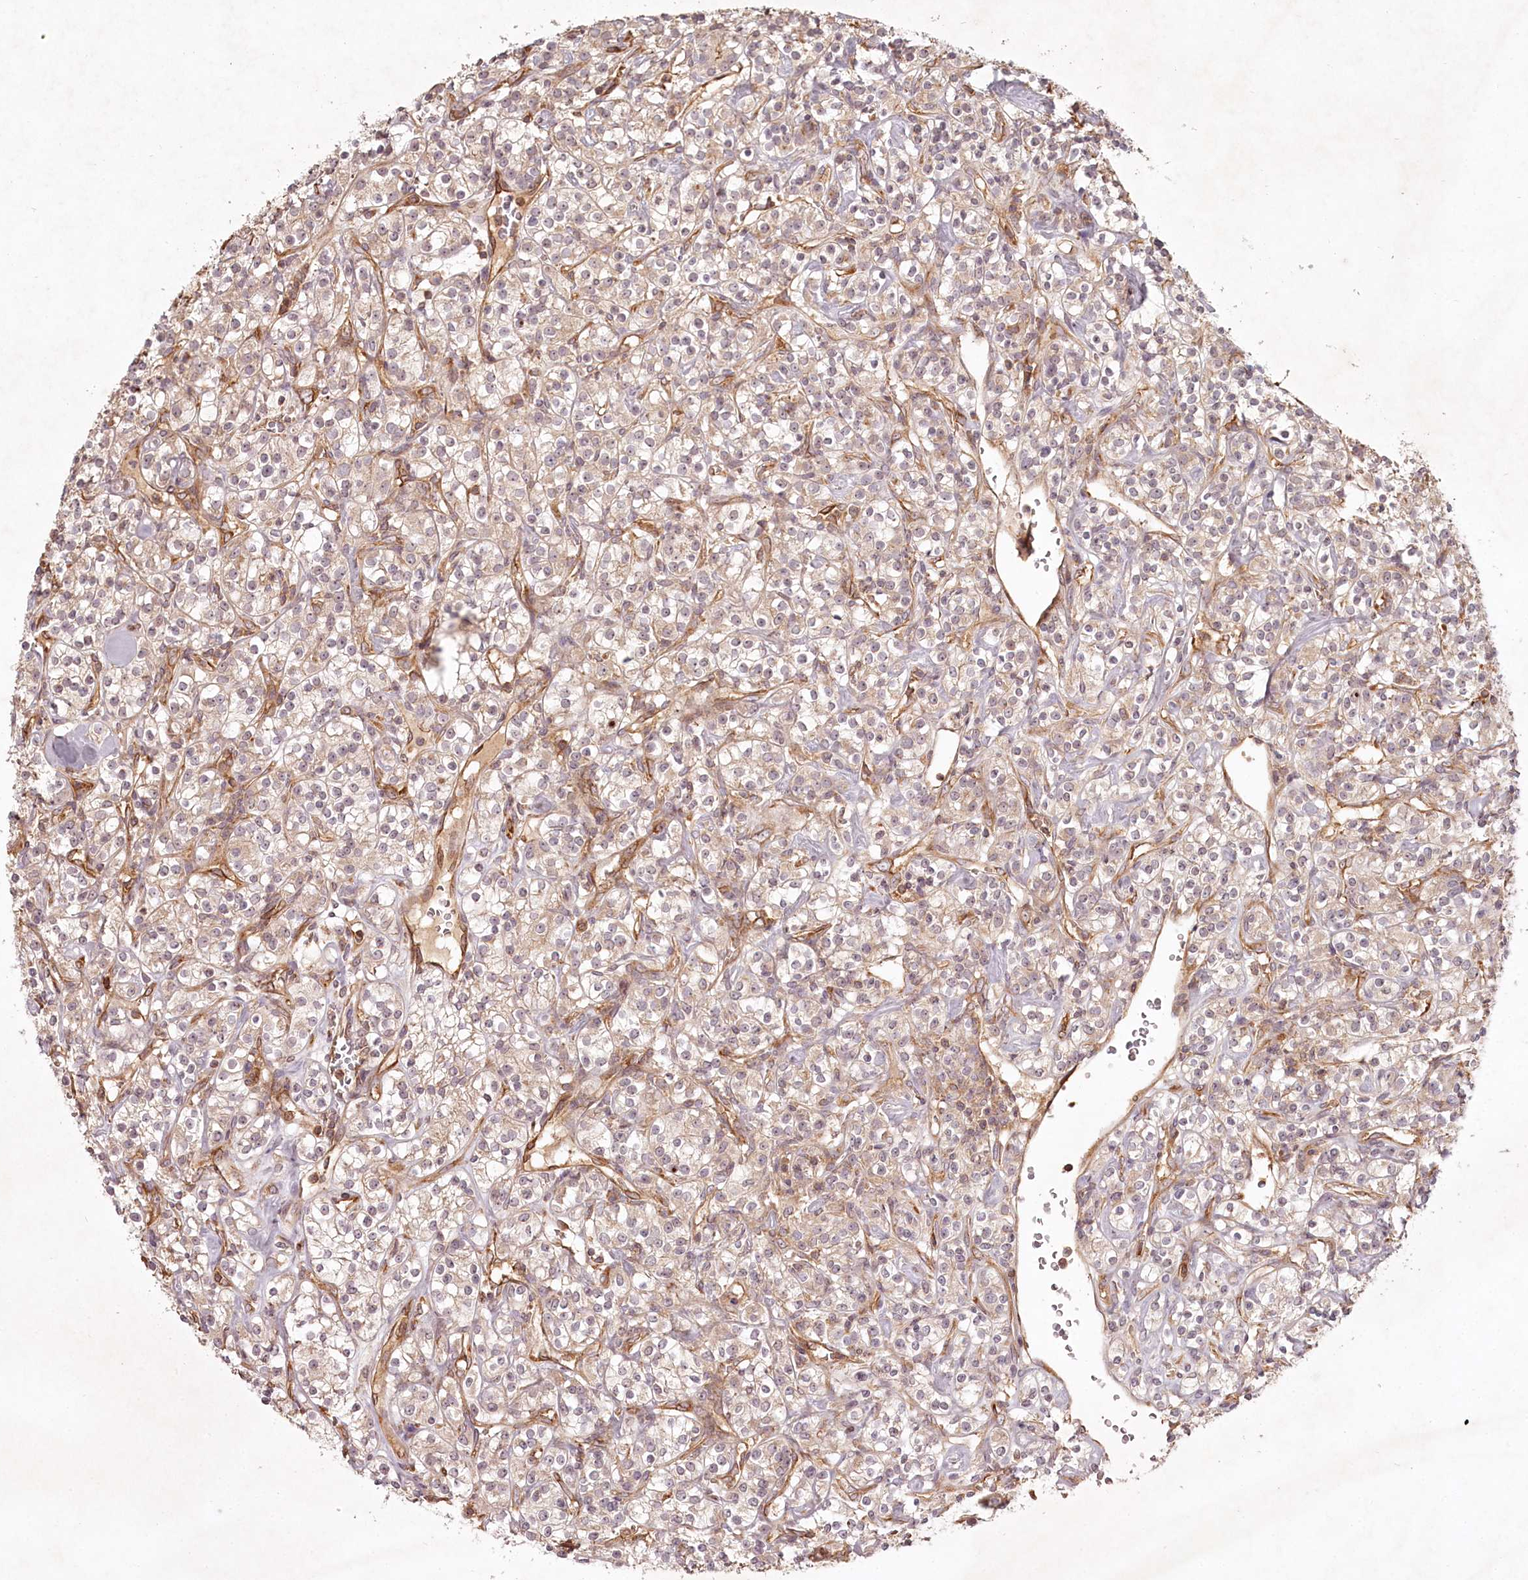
{"staining": {"intensity": "weak", "quantity": "<25%", "location": "cytoplasmic/membranous"}, "tissue": "renal cancer", "cell_type": "Tumor cells", "image_type": "cancer", "snomed": [{"axis": "morphology", "description": "Adenocarcinoma, NOS"}, {"axis": "topography", "description": "Kidney"}], "caption": "This photomicrograph is of renal cancer (adenocarcinoma) stained with immunohistochemistry (IHC) to label a protein in brown with the nuclei are counter-stained blue. There is no expression in tumor cells.", "gene": "TMIE", "patient": {"sex": "male", "age": 77}}